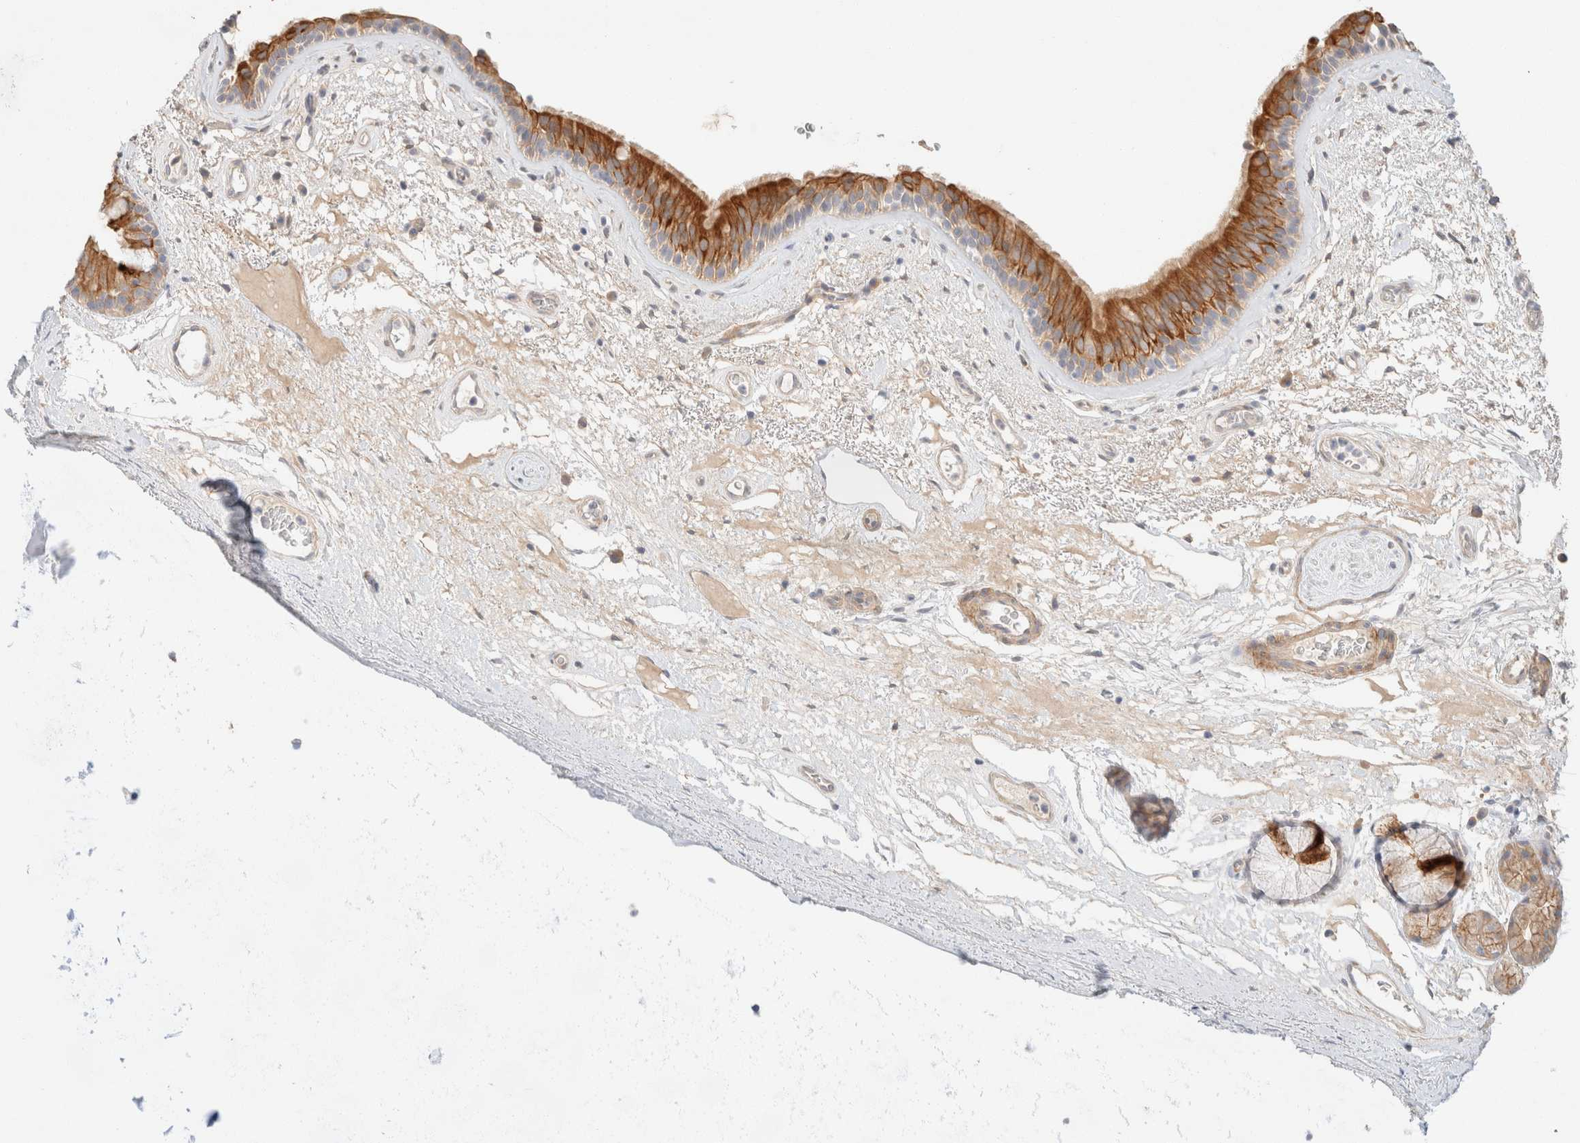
{"staining": {"intensity": "strong", "quantity": ">75%", "location": "cytoplasmic/membranous"}, "tissue": "bronchus", "cell_type": "Respiratory epithelial cells", "image_type": "normal", "snomed": [{"axis": "morphology", "description": "Normal tissue, NOS"}, {"axis": "topography", "description": "Cartilage tissue"}], "caption": "This is an image of IHC staining of normal bronchus, which shows strong expression in the cytoplasmic/membranous of respiratory epithelial cells.", "gene": "CSNK1E", "patient": {"sex": "female", "age": 63}}